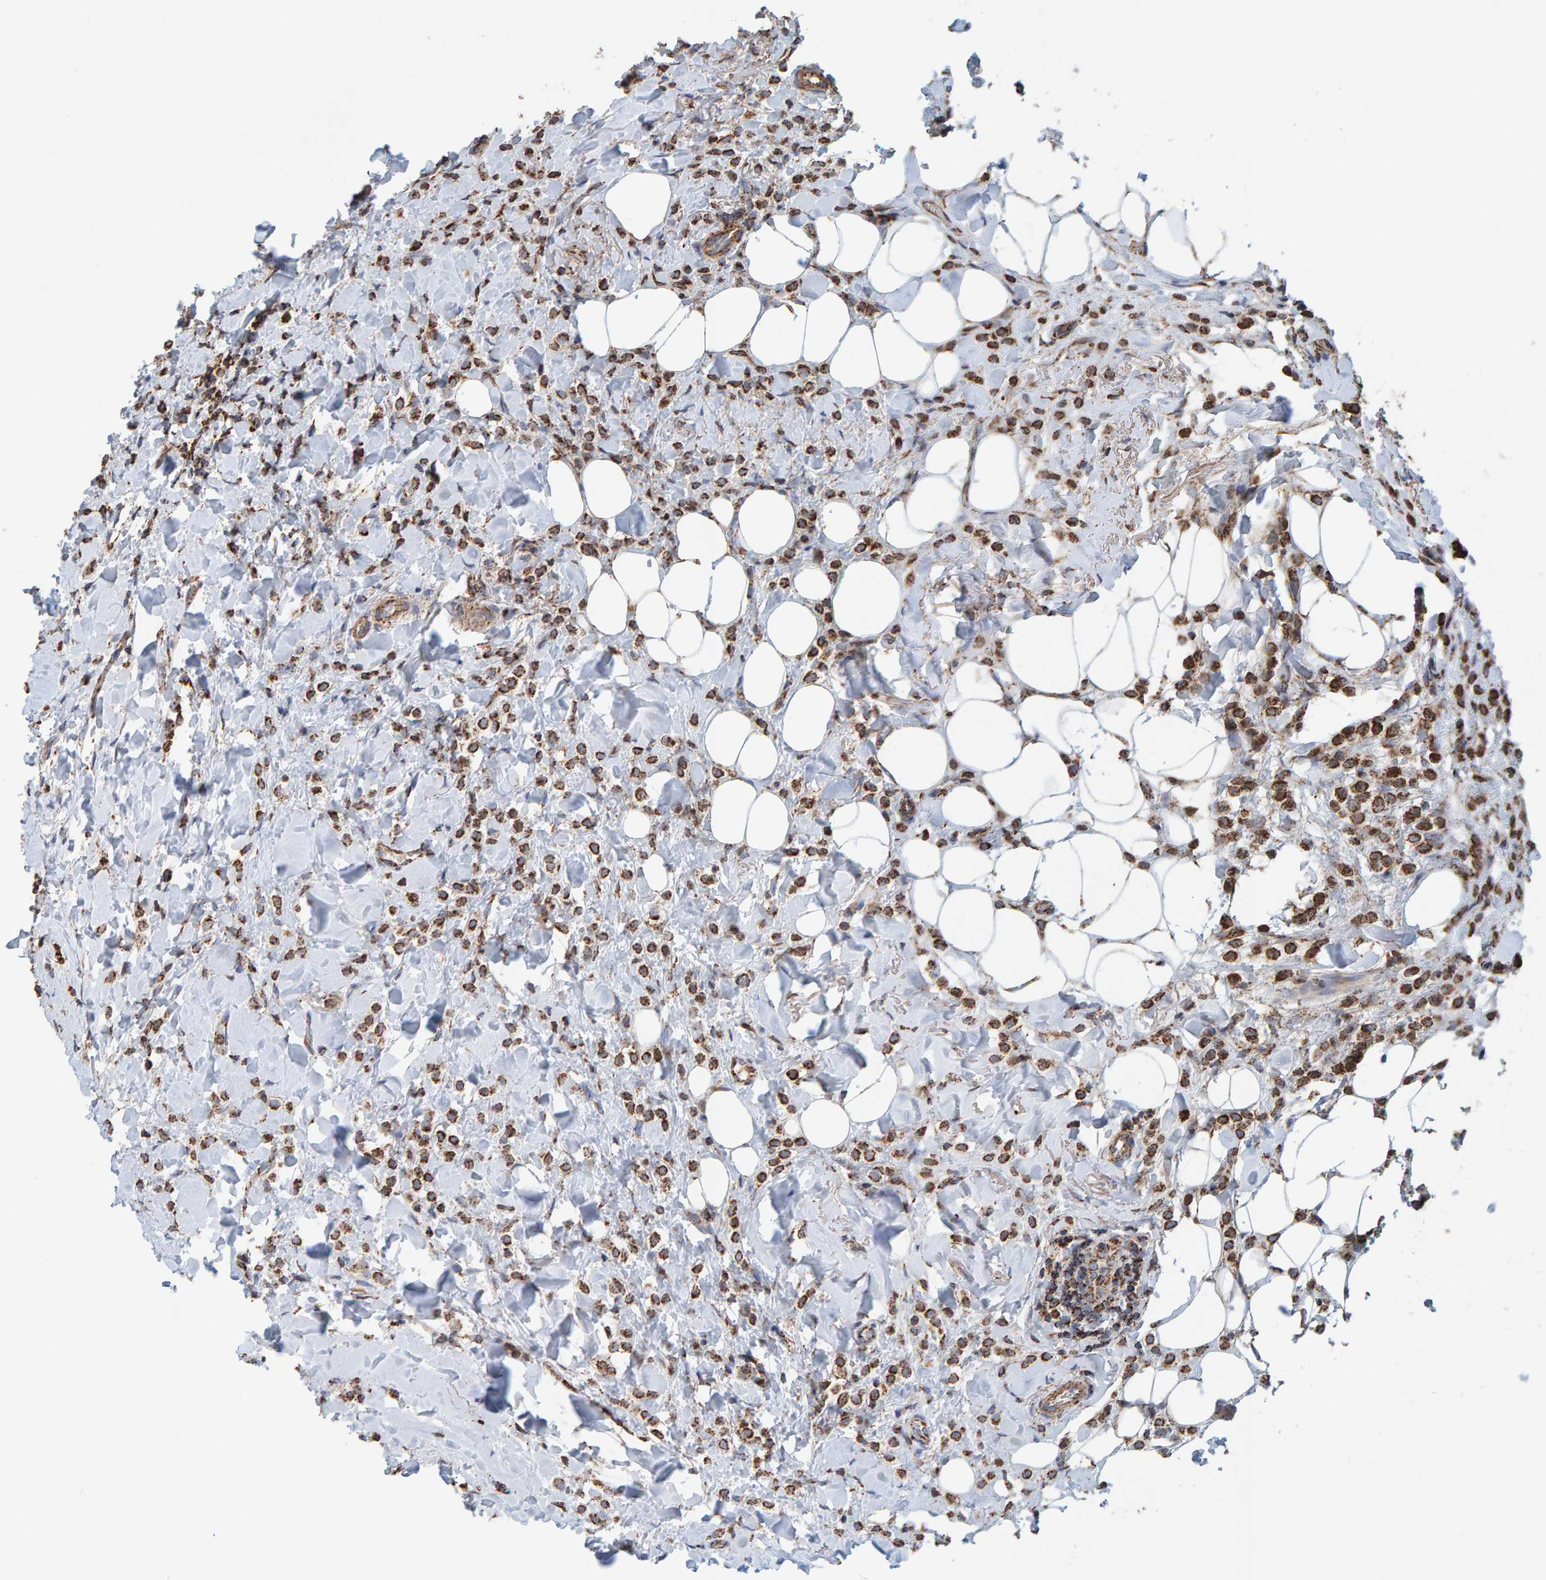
{"staining": {"intensity": "strong", "quantity": ">75%", "location": "cytoplasmic/membranous"}, "tissue": "breast cancer", "cell_type": "Tumor cells", "image_type": "cancer", "snomed": [{"axis": "morphology", "description": "Normal tissue, NOS"}, {"axis": "morphology", "description": "Lobular carcinoma"}, {"axis": "topography", "description": "Breast"}], "caption": "Breast cancer stained with a protein marker reveals strong staining in tumor cells.", "gene": "MRPL45", "patient": {"sex": "female", "age": 50}}